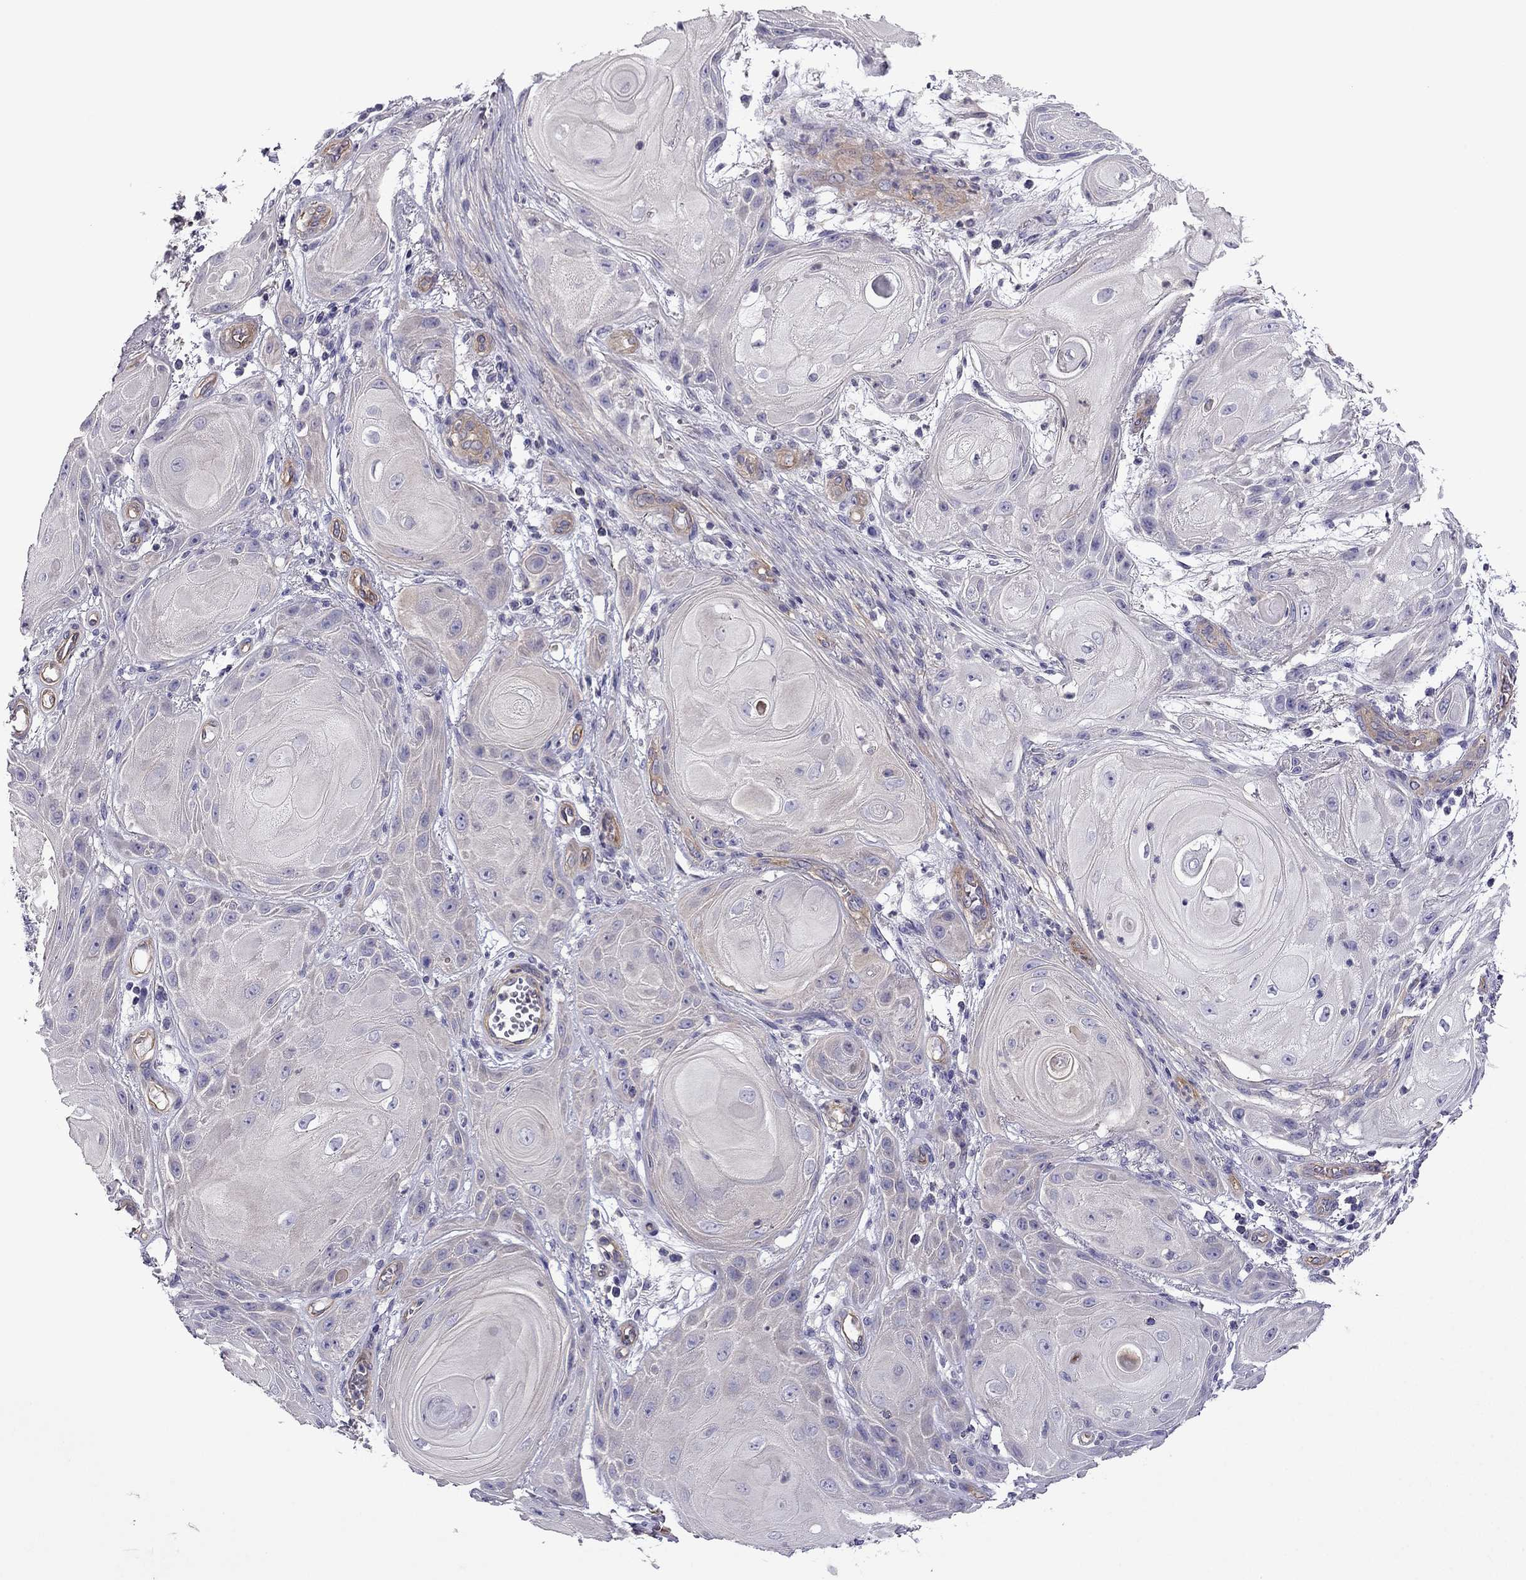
{"staining": {"intensity": "negative", "quantity": "none", "location": "none"}, "tissue": "skin cancer", "cell_type": "Tumor cells", "image_type": "cancer", "snomed": [{"axis": "morphology", "description": "Squamous cell carcinoma, NOS"}, {"axis": "topography", "description": "Skin"}], "caption": "There is no significant positivity in tumor cells of squamous cell carcinoma (skin).", "gene": "GJA8", "patient": {"sex": "male", "age": 62}}